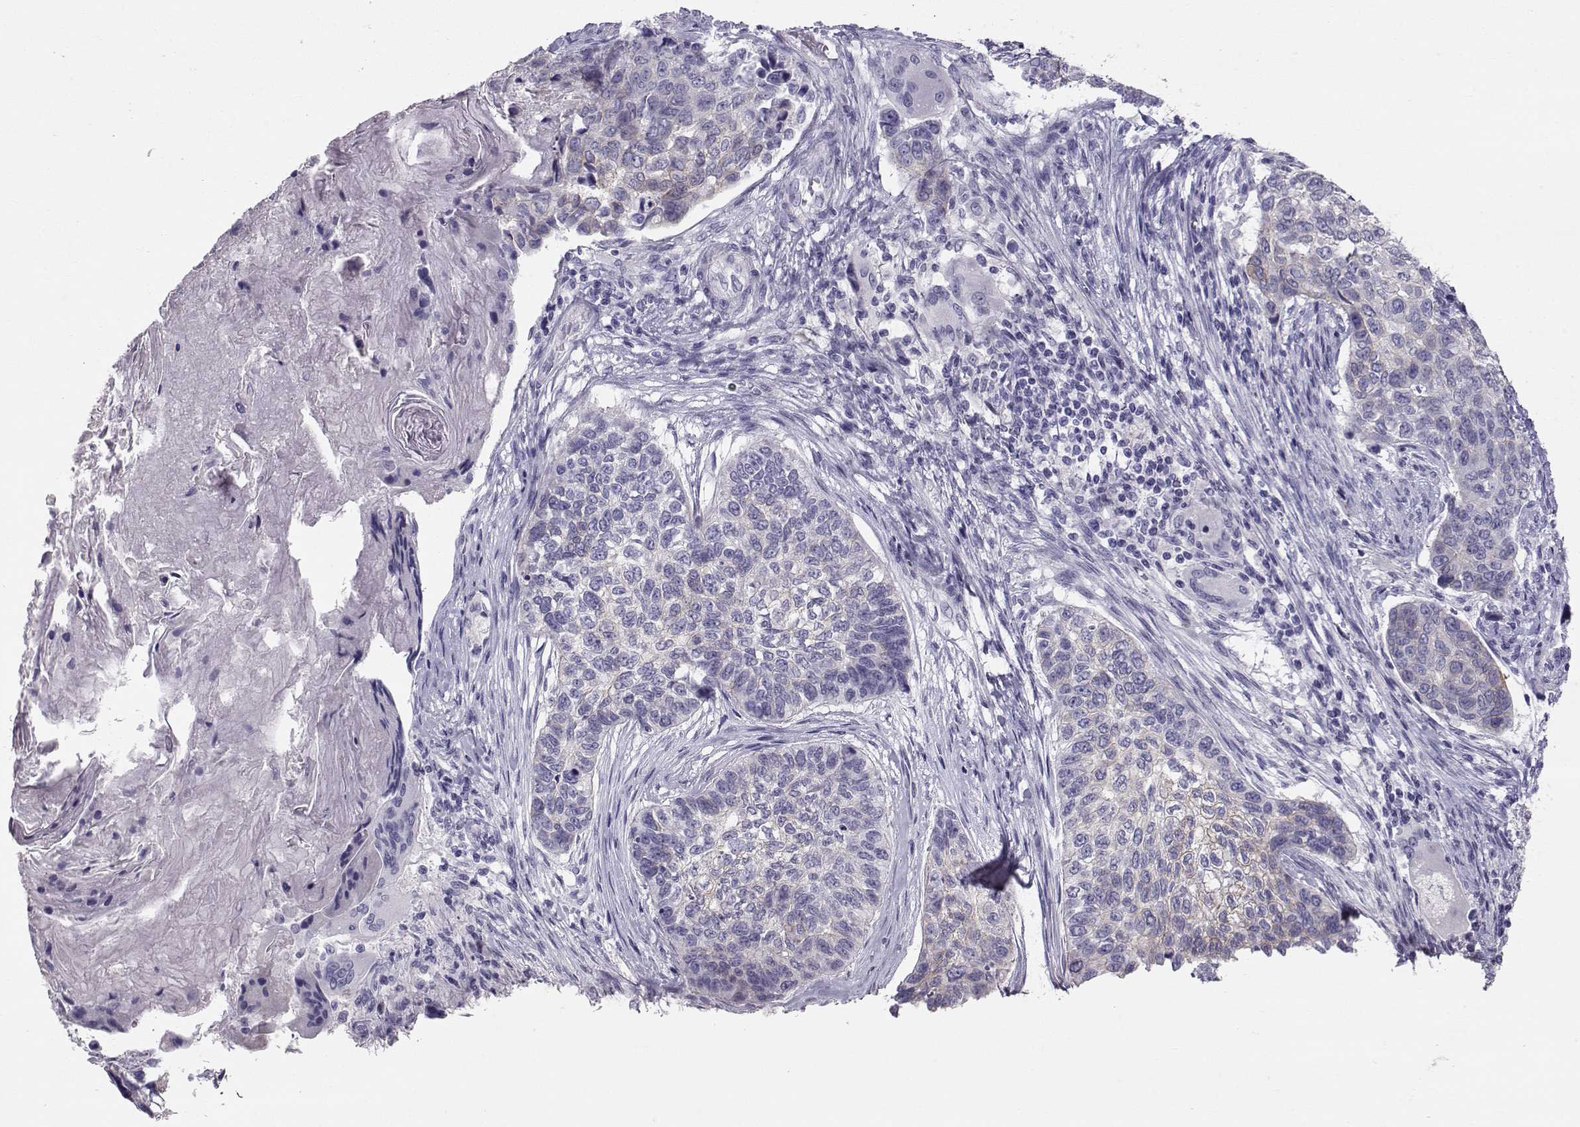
{"staining": {"intensity": "negative", "quantity": "none", "location": "none"}, "tissue": "lung cancer", "cell_type": "Tumor cells", "image_type": "cancer", "snomed": [{"axis": "morphology", "description": "Squamous cell carcinoma, NOS"}, {"axis": "topography", "description": "Lung"}], "caption": "This is an immunohistochemistry (IHC) image of human lung squamous cell carcinoma. There is no positivity in tumor cells.", "gene": "RD3", "patient": {"sex": "male", "age": 69}}